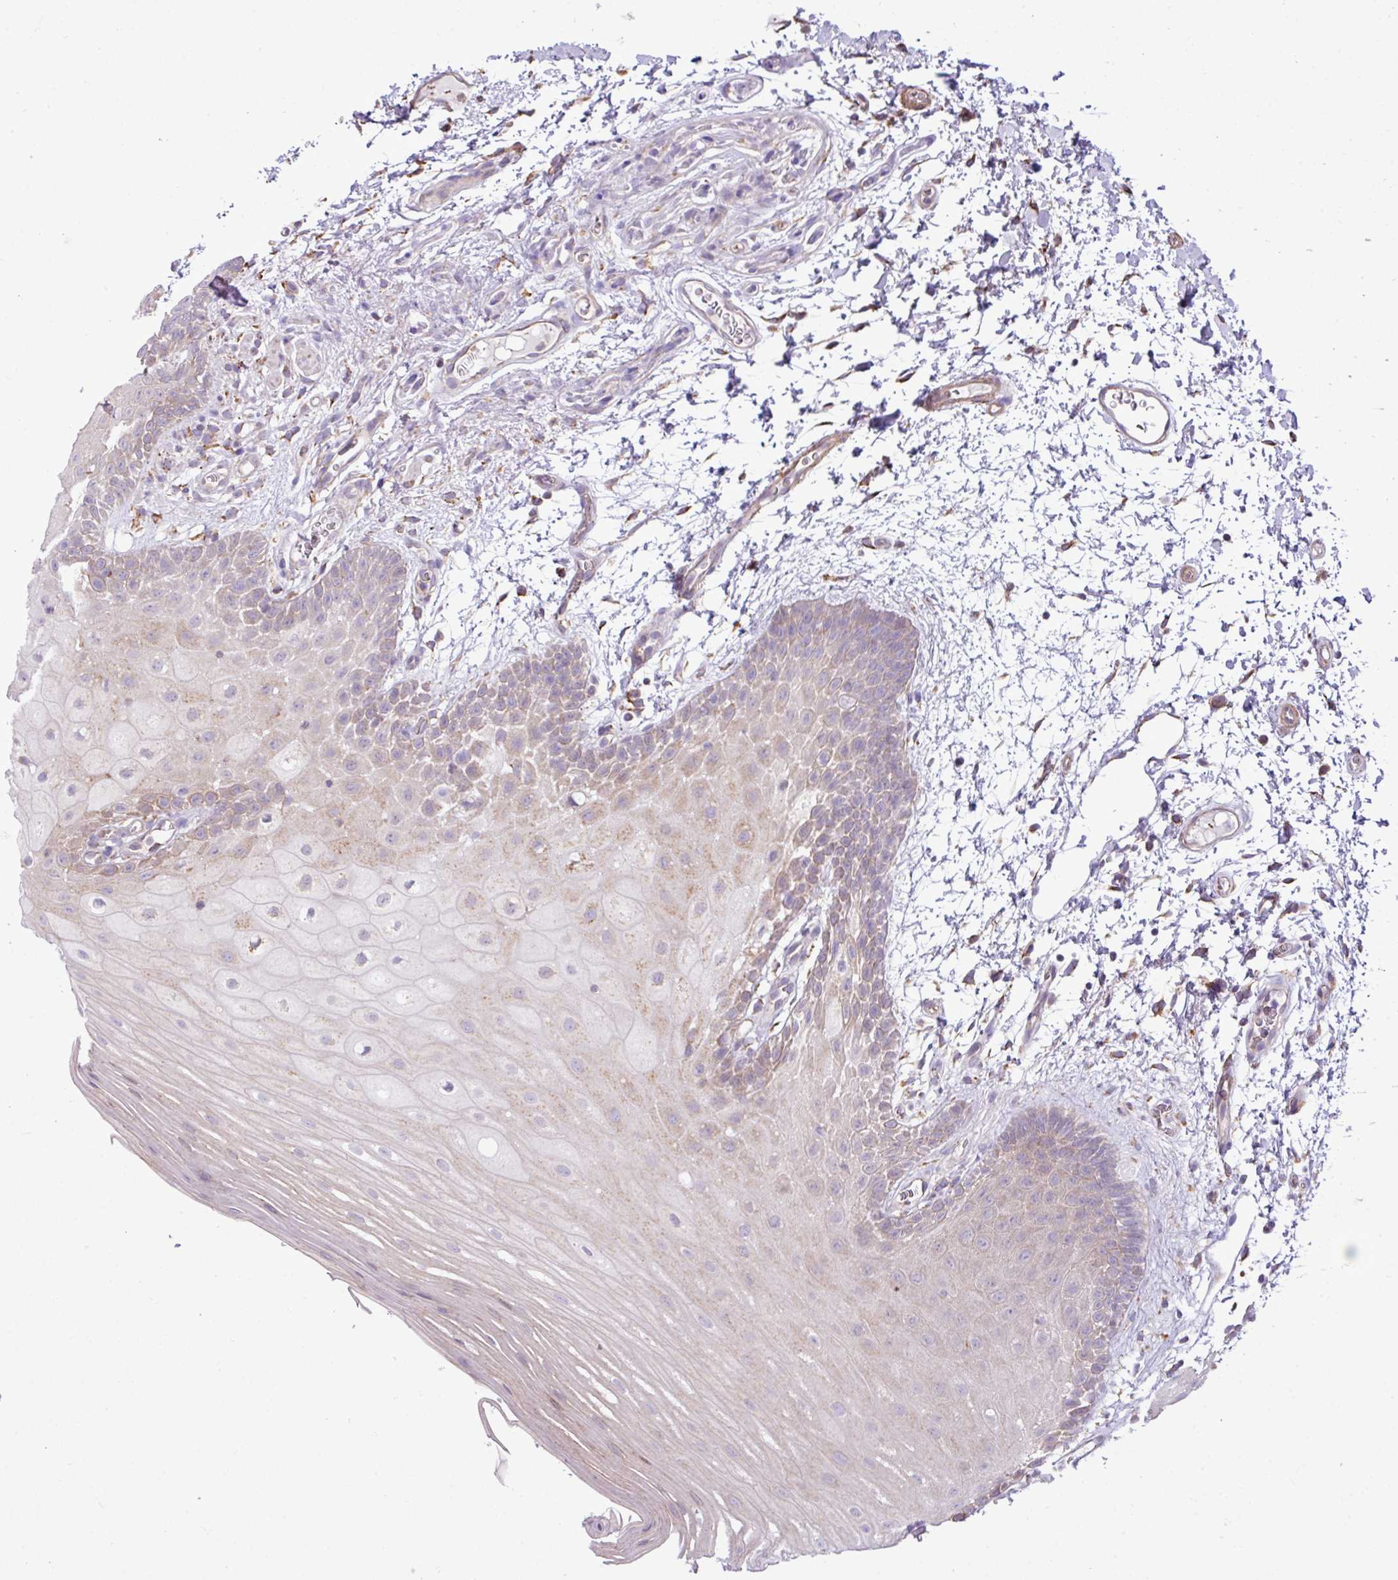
{"staining": {"intensity": "weak", "quantity": "25%-75%", "location": "cytoplasmic/membranous"}, "tissue": "oral mucosa", "cell_type": "Squamous epithelial cells", "image_type": "normal", "snomed": [{"axis": "morphology", "description": "Normal tissue, NOS"}, {"axis": "morphology", "description": "Squamous cell carcinoma, NOS"}, {"axis": "topography", "description": "Oral tissue"}, {"axis": "topography", "description": "Tounge, NOS"}, {"axis": "topography", "description": "Head-Neck"}], "caption": "Protein staining of normal oral mucosa shows weak cytoplasmic/membranous positivity in about 25%-75% of squamous epithelial cells.", "gene": "ZSCAN5A", "patient": {"sex": "male", "age": 76}}